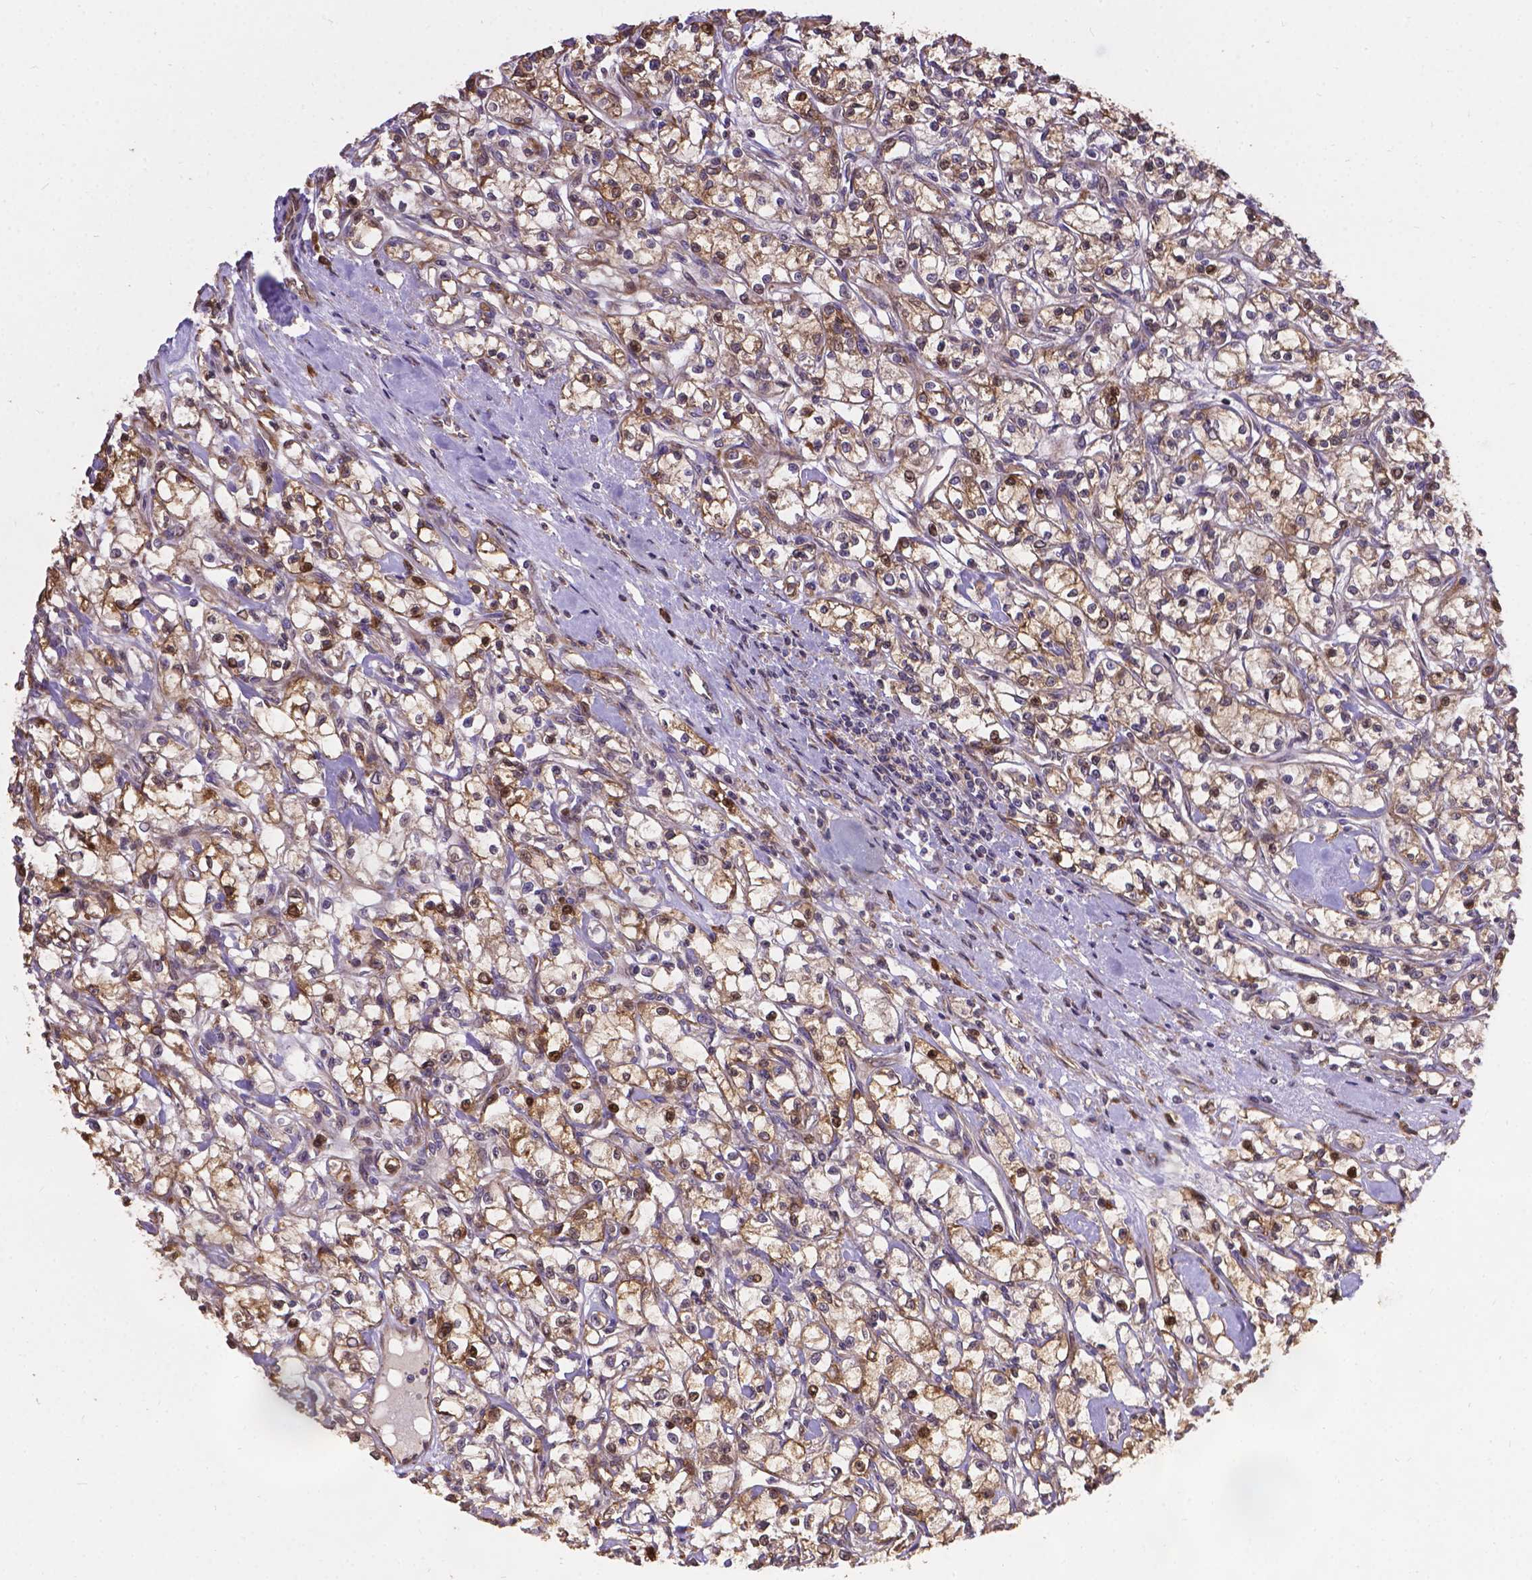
{"staining": {"intensity": "weak", "quantity": ">75%", "location": "cytoplasmic/membranous"}, "tissue": "renal cancer", "cell_type": "Tumor cells", "image_type": "cancer", "snomed": [{"axis": "morphology", "description": "Adenocarcinoma, NOS"}, {"axis": "topography", "description": "Kidney"}], "caption": "Immunohistochemistry (IHC) staining of renal cancer, which demonstrates low levels of weak cytoplasmic/membranous staining in about >75% of tumor cells indicating weak cytoplasmic/membranous protein expression. The staining was performed using DAB (3,3'-diaminobenzidine) (brown) for protein detection and nuclei were counterstained in hematoxylin (blue).", "gene": "DENND6A", "patient": {"sex": "female", "age": 59}}